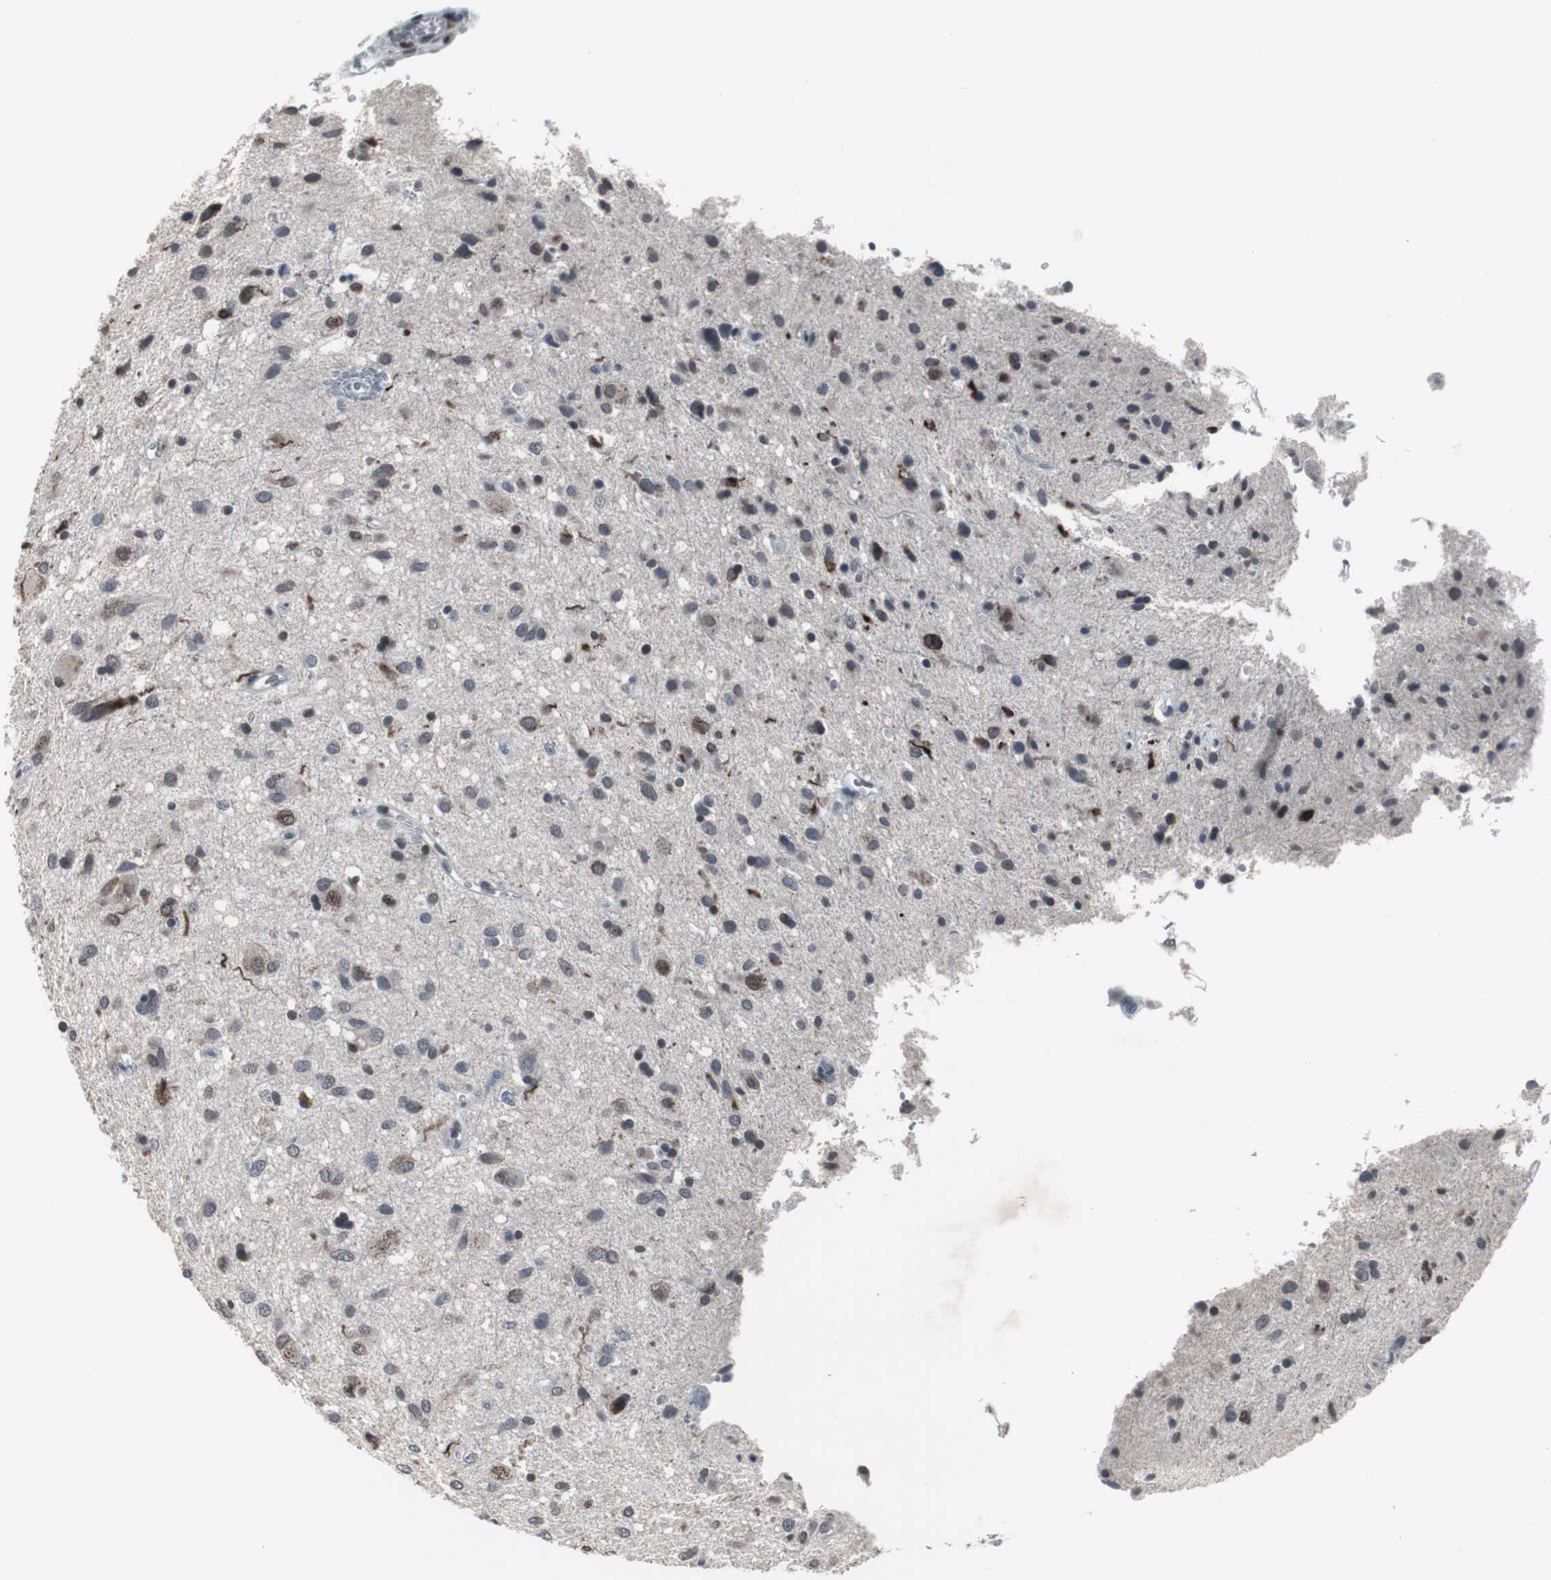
{"staining": {"intensity": "weak", "quantity": "<25%", "location": "cytoplasmic/membranous,nuclear"}, "tissue": "glioma", "cell_type": "Tumor cells", "image_type": "cancer", "snomed": [{"axis": "morphology", "description": "Glioma, malignant, Low grade"}, {"axis": "topography", "description": "Brain"}], "caption": "Tumor cells are negative for protein expression in human glioma. Nuclei are stained in blue.", "gene": "FOXP4", "patient": {"sex": "male", "age": 77}}